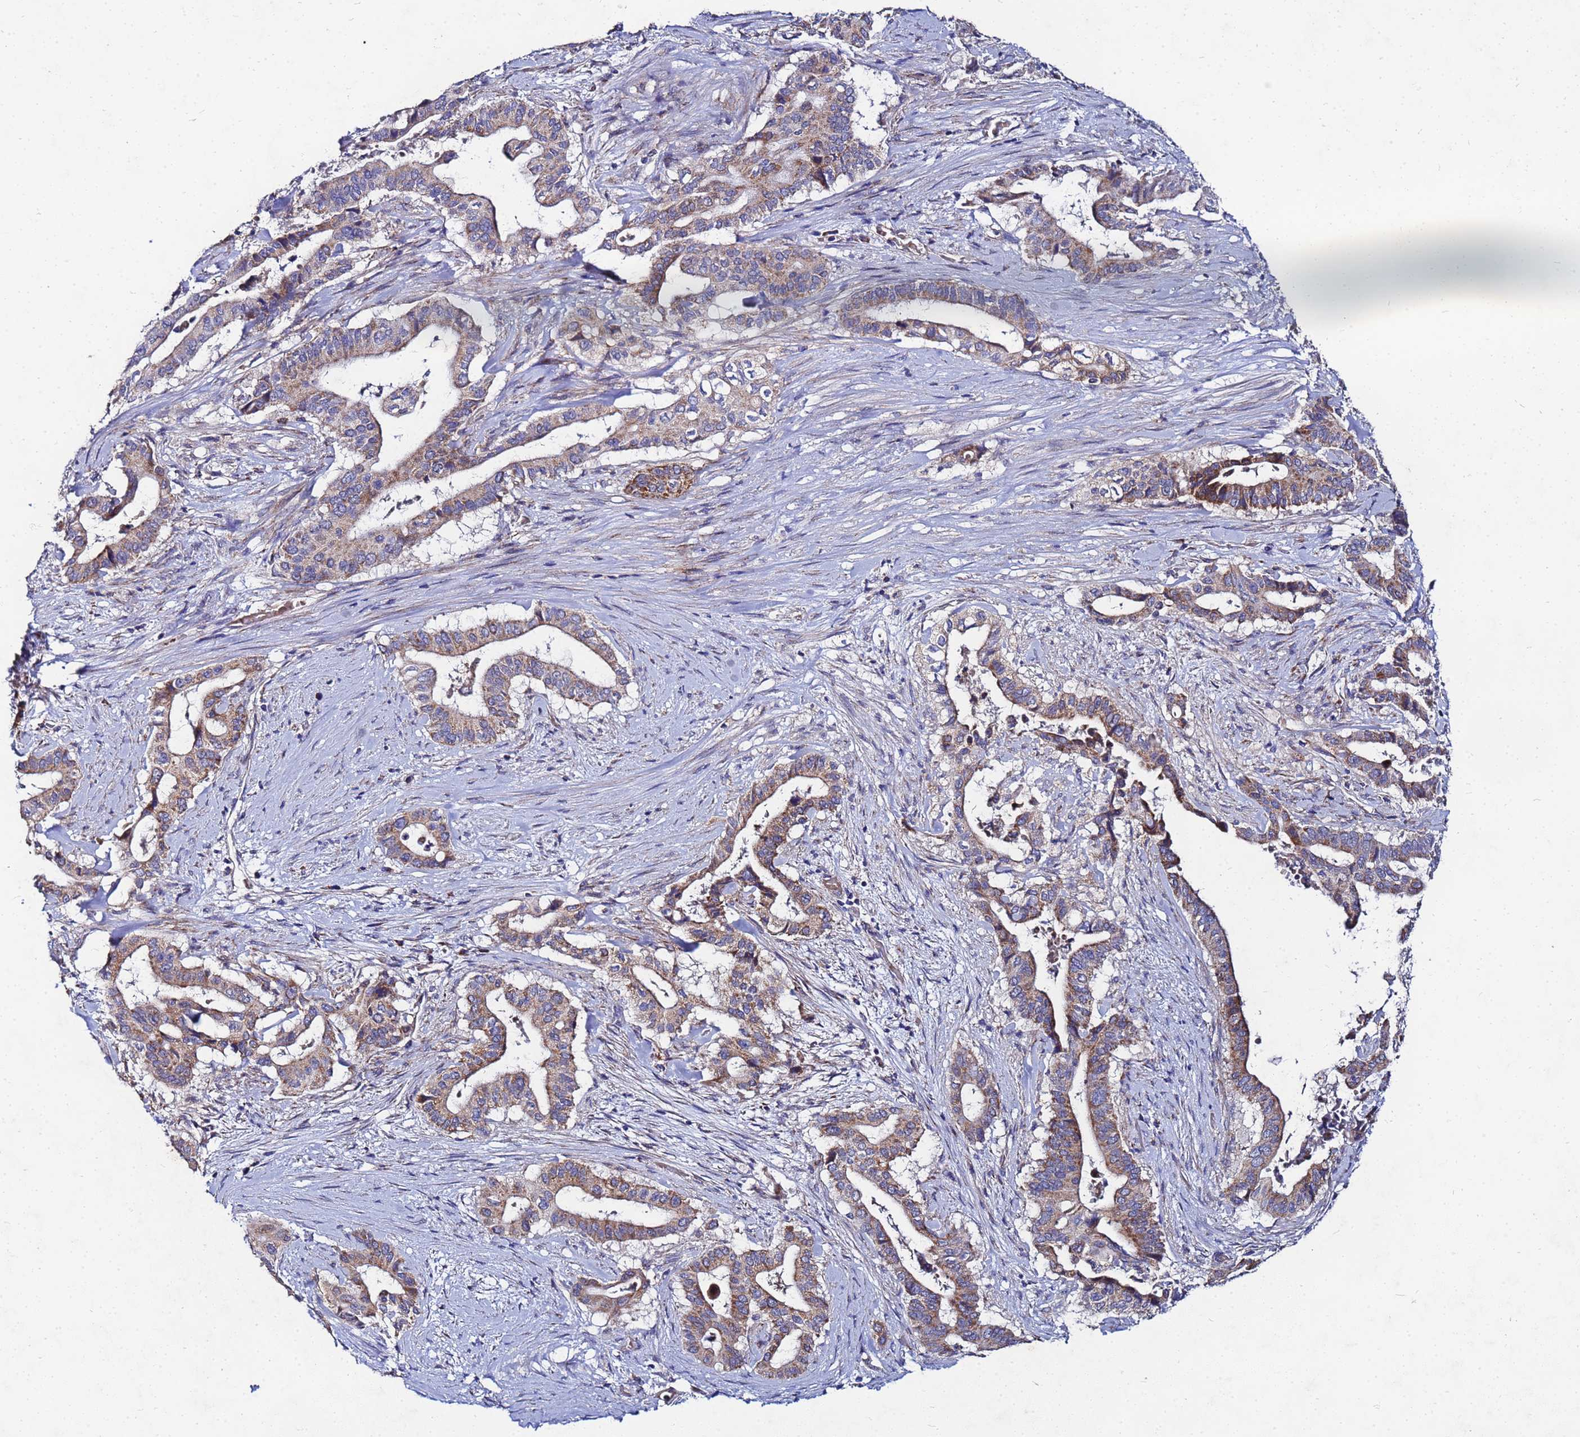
{"staining": {"intensity": "strong", "quantity": "25%-75%", "location": "cytoplasmic/membranous"}, "tissue": "pancreatic cancer", "cell_type": "Tumor cells", "image_type": "cancer", "snomed": [{"axis": "morphology", "description": "Adenocarcinoma, NOS"}, {"axis": "topography", "description": "Pancreas"}], "caption": "Strong cytoplasmic/membranous staining is seen in about 25%-75% of tumor cells in adenocarcinoma (pancreatic).", "gene": "FAHD2A", "patient": {"sex": "female", "age": 77}}